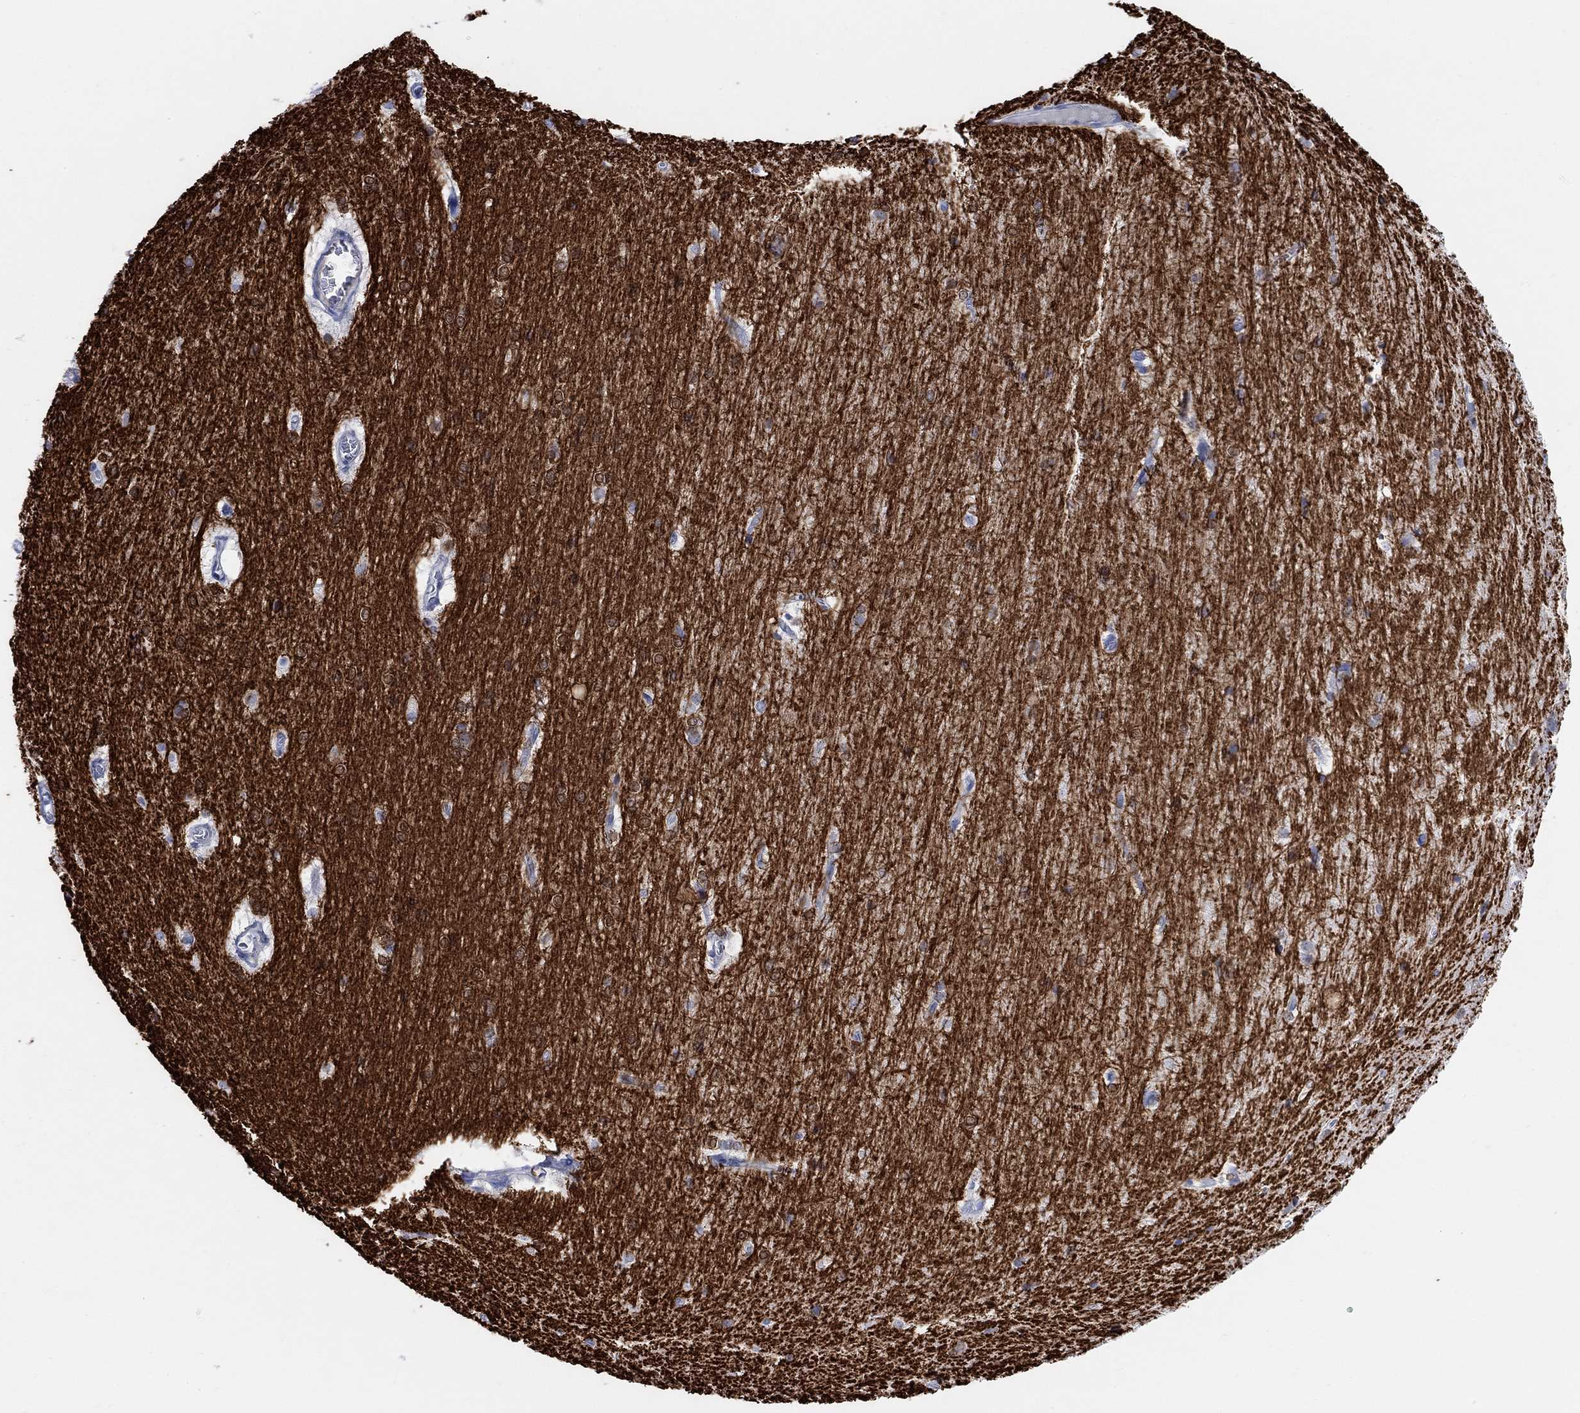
{"staining": {"intensity": "moderate", "quantity": "<25%", "location": "cytoplasmic/membranous"}, "tissue": "hippocampus", "cell_type": "Glial cells", "image_type": "normal", "snomed": [{"axis": "morphology", "description": "Normal tissue, NOS"}, {"axis": "topography", "description": "Cerebral cortex"}, {"axis": "topography", "description": "Hippocampus"}], "caption": "Hippocampus stained for a protein exhibits moderate cytoplasmic/membranous positivity in glial cells. (DAB = brown stain, brightfield microscopy at high magnification).", "gene": "RIMS1", "patient": {"sex": "female", "age": 19}}